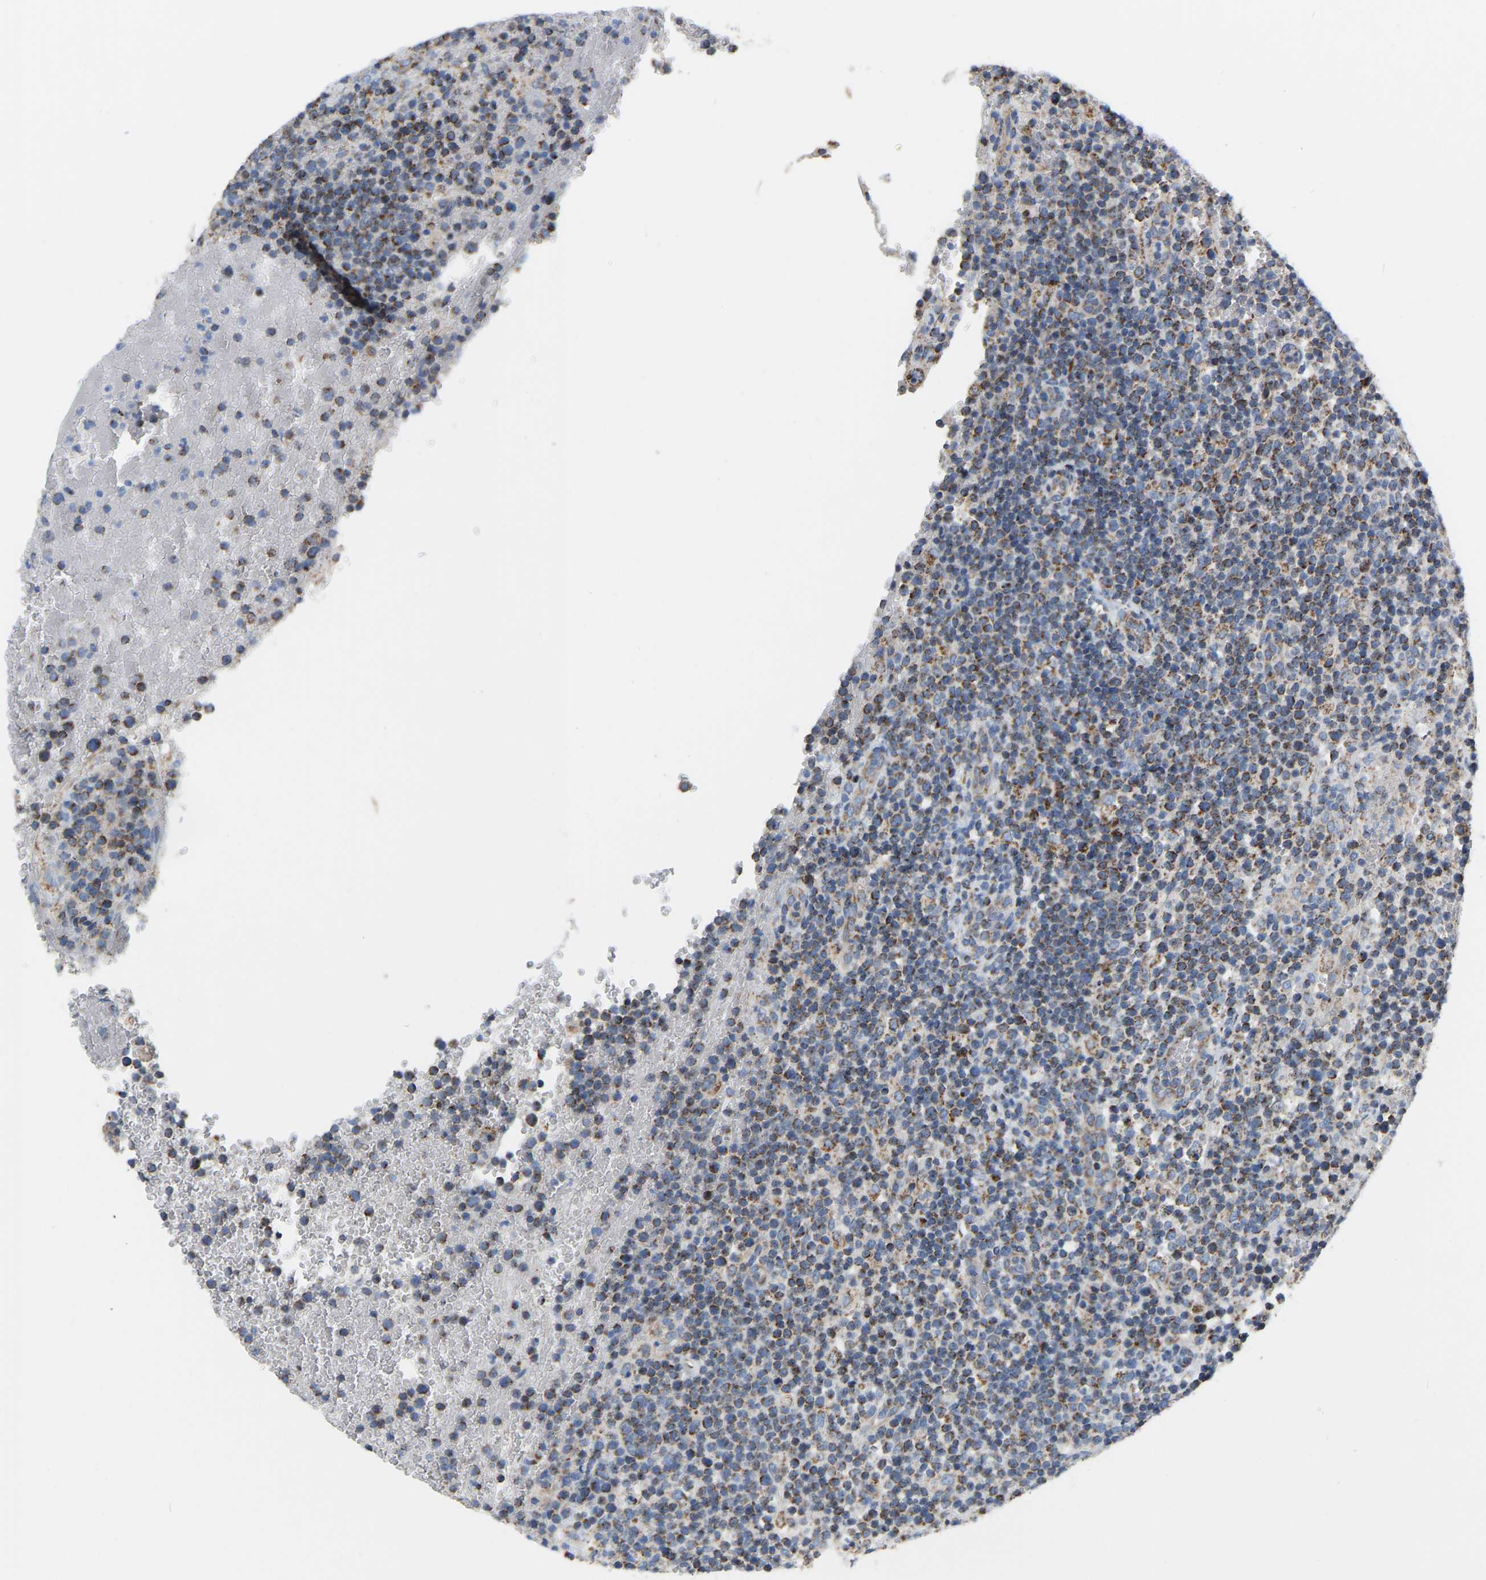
{"staining": {"intensity": "moderate", "quantity": "25%-75%", "location": "cytoplasmic/membranous"}, "tissue": "lymphoma", "cell_type": "Tumor cells", "image_type": "cancer", "snomed": [{"axis": "morphology", "description": "Malignant lymphoma, non-Hodgkin's type, High grade"}, {"axis": "topography", "description": "Lymph node"}], "caption": "Brown immunohistochemical staining in human malignant lymphoma, non-Hodgkin's type (high-grade) displays moderate cytoplasmic/membranous expression in about 25%-75% of tumor cells. (DAB = brown stain, brightfield microscopy at high magnification).", "gene": "CBLB", "patient": {"sex": "male", "age": 61}}